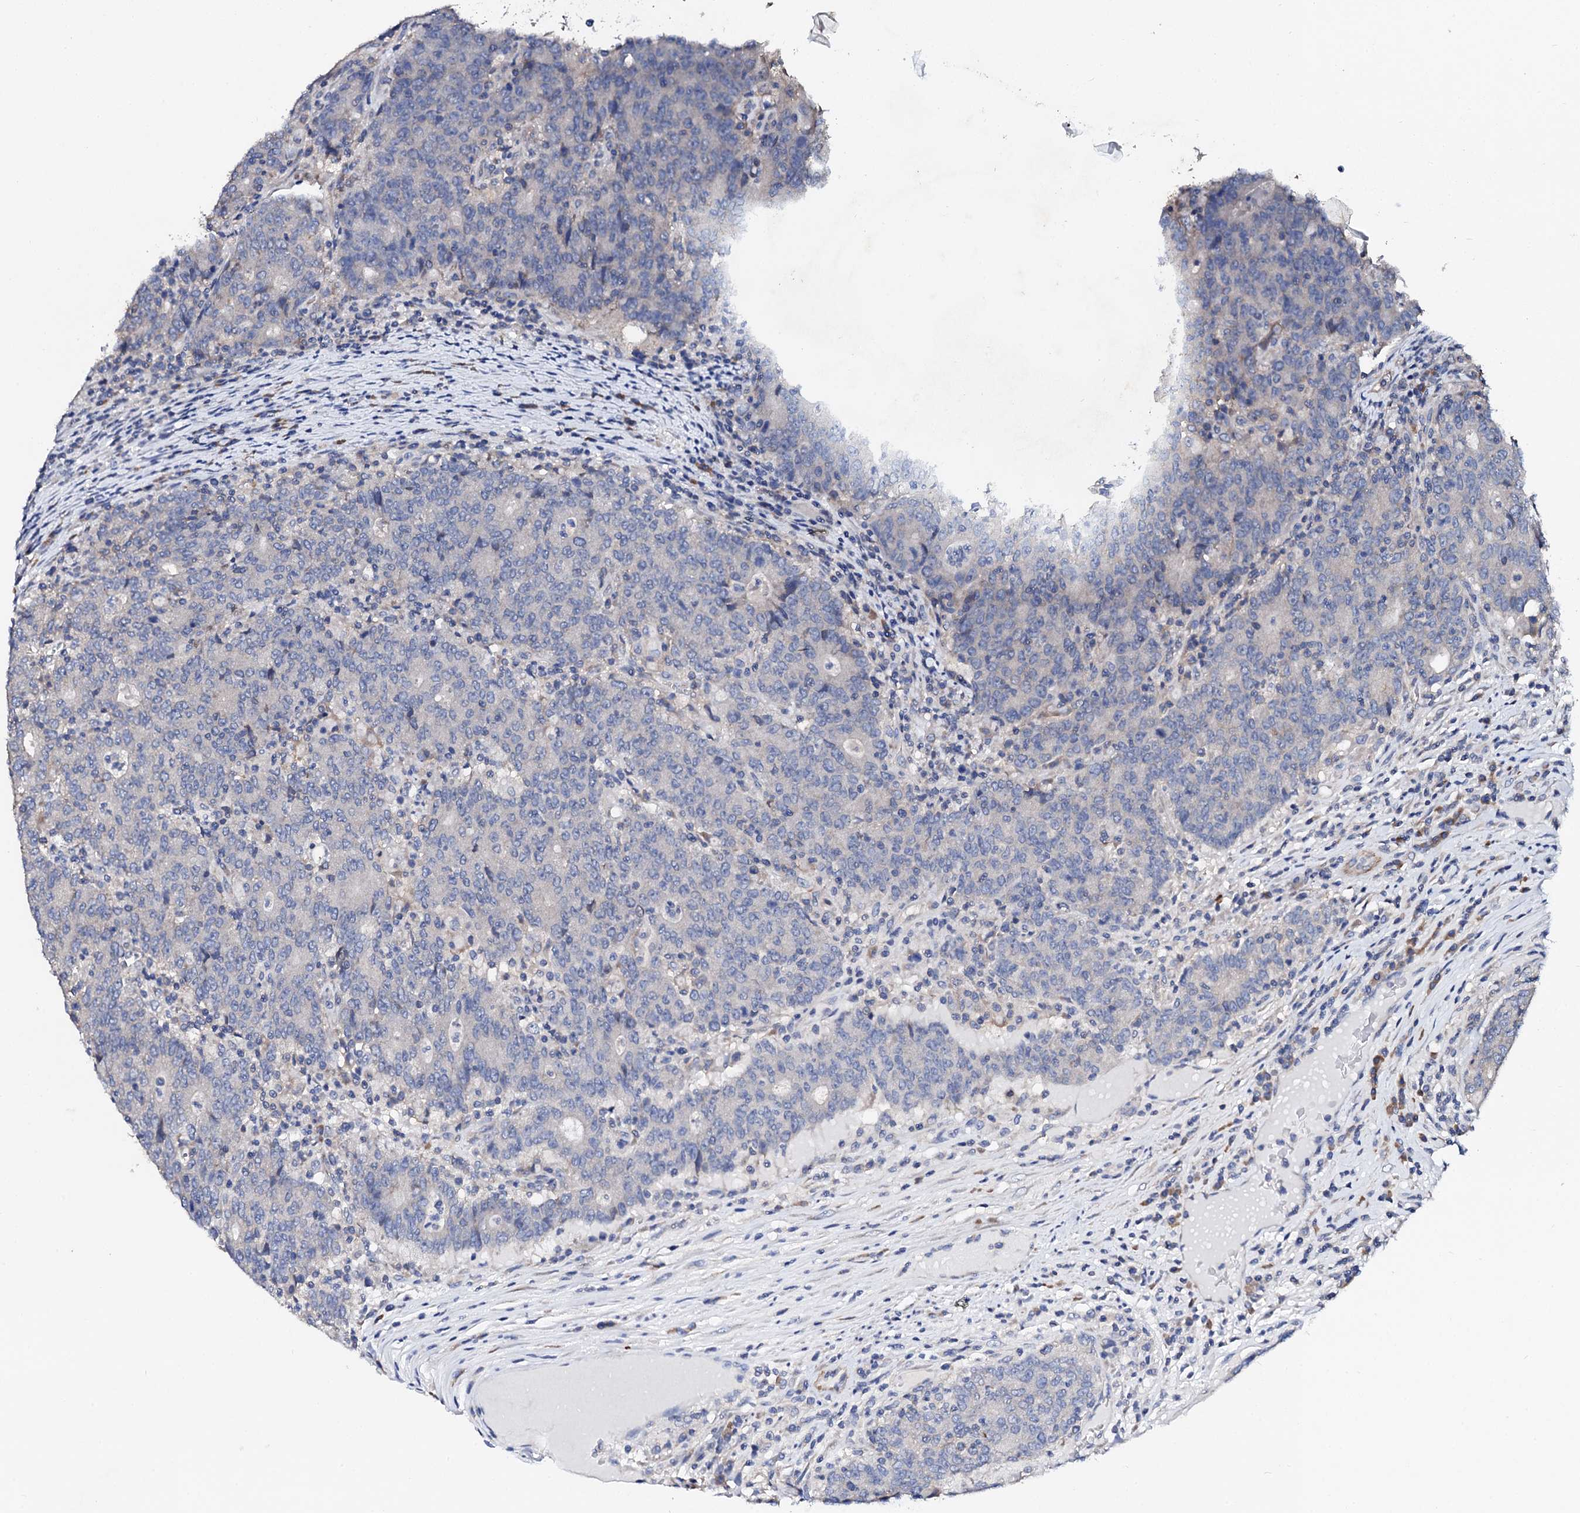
{"staining": {"intensity": "negative", "quantity": "none", "location": "none"}, "tissue": "colorectal cancer", "cell_type": "Tumor cells", "image_type": "cancer", "snomed": [{"axis": "morphology", "description": "Adenocarcinoma, NOS"}, {"axis": "topography", "description": "Colon"}], "caption": "IHC photomicrograph of human colorectal cancer (adenocarcinoma) stained for a protein (brown), which displays no staining in tumor cells.", "gene": "NUP58", "patient": {"sex": "female", "age": 75}}